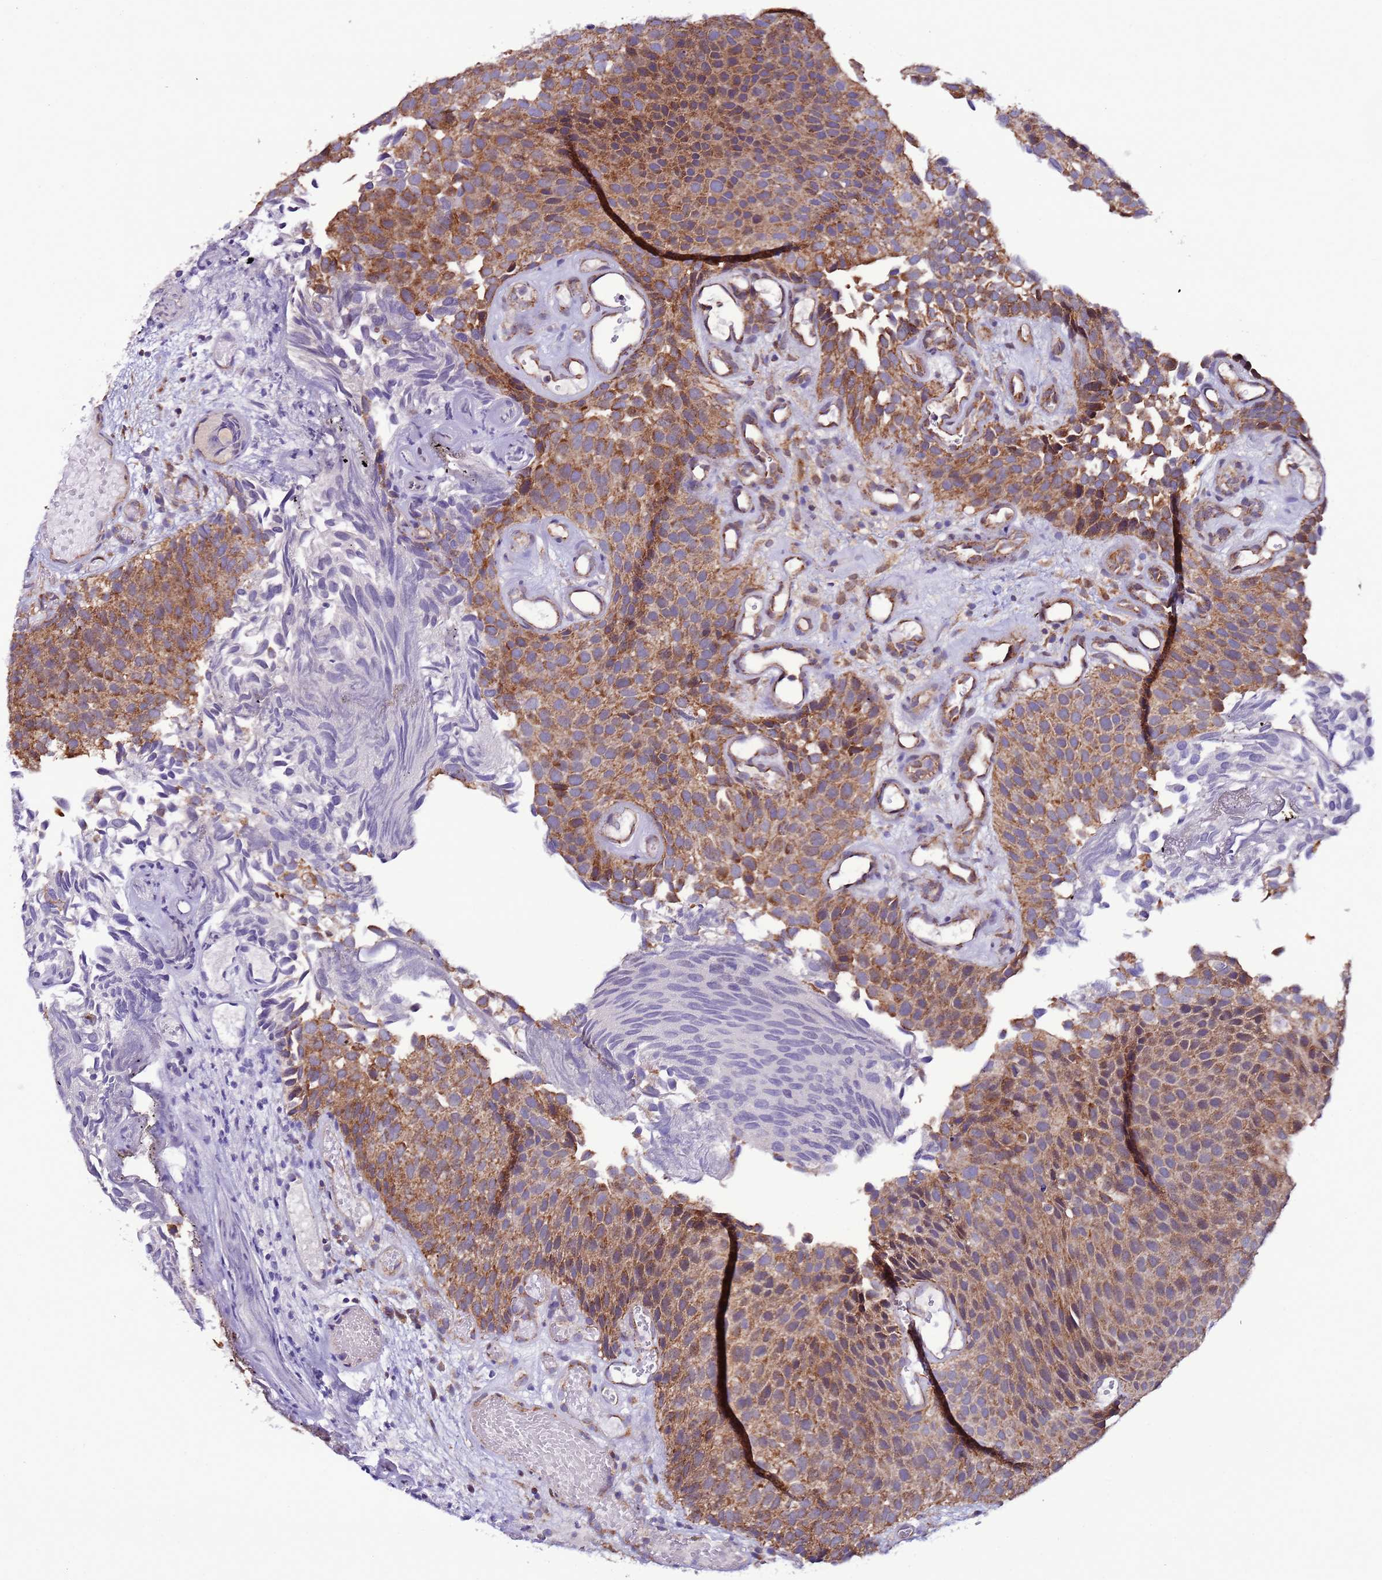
{"staining": {"intensity": "moderate", "quantity": ">75%", "location": "cytoplasmic/membranous"}, "tissue": "urothelial cancer", "cell_type": "Tumor cells", "image_type": "cancer", "snomed": [{"axis": "morphology", "description": "Urothelial carcinoma, Low grade"}, {"axis": "topography", "description": "Urinary bladder"}], "caption": "Immunohistochemical staining of human urothelial cancer exhibits medium levels of moderate cytoplasmic/membranous protein staining in approximately >75% of tumor cells.", "gene": "AHI1", "patient": {"sex": "male", "age": 89}}